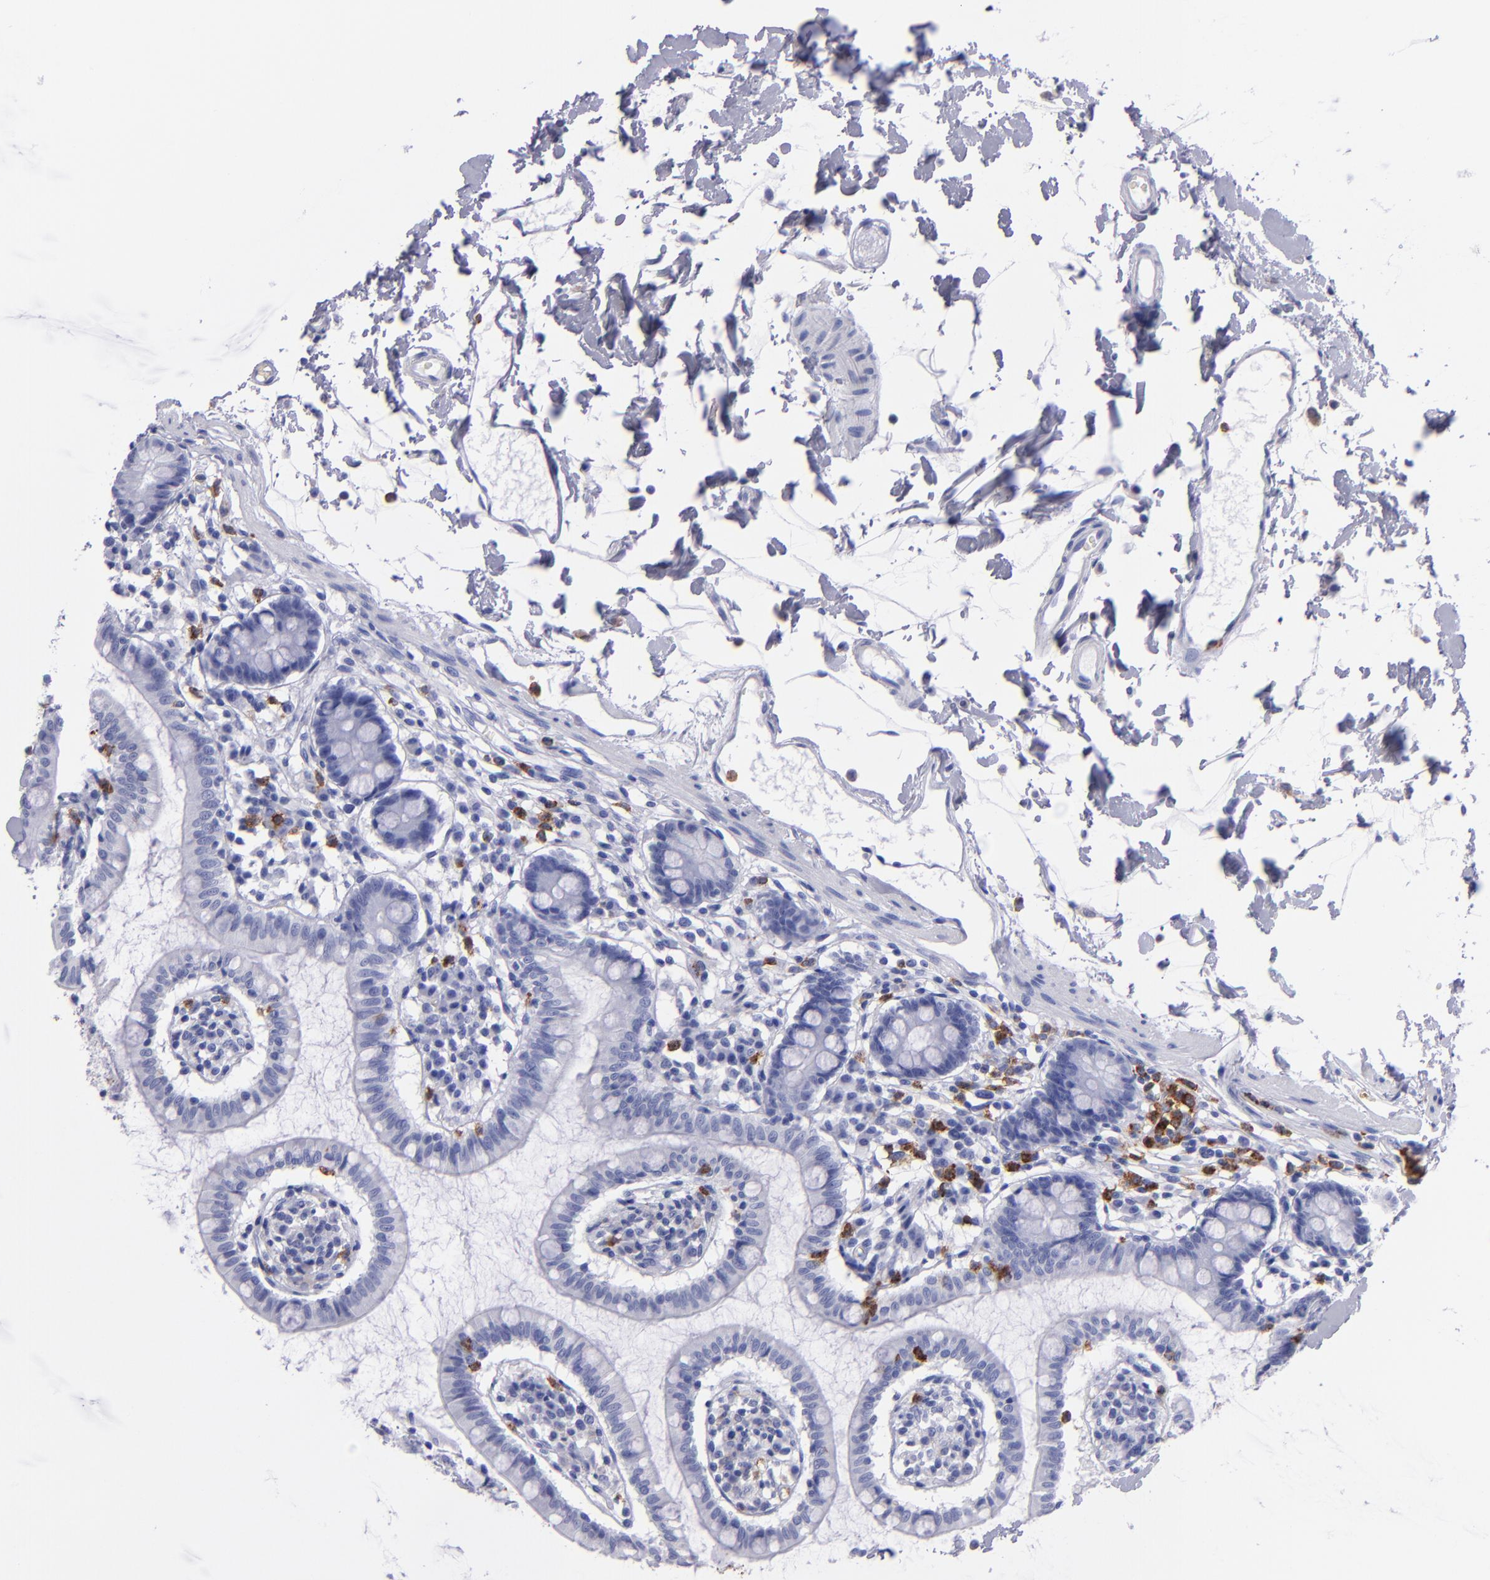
{"staining": {"intensity": "negative", "quantity": "none", "location": "none"}, "tissue": "small intestine", "cell_type": "Glandular cells", "image_type": "normal", "snomed": [{"axis": "morphology", "description": "Normal tissue, NOS"}, {"axis": "topography", "description": "Small intestine"}], "caption": "Immunohistochemical staining of normal human small intestine reveals no significant expression in glandular cells.", "gene": "CR1", "patient": {"sex": "female", "age": 61}}